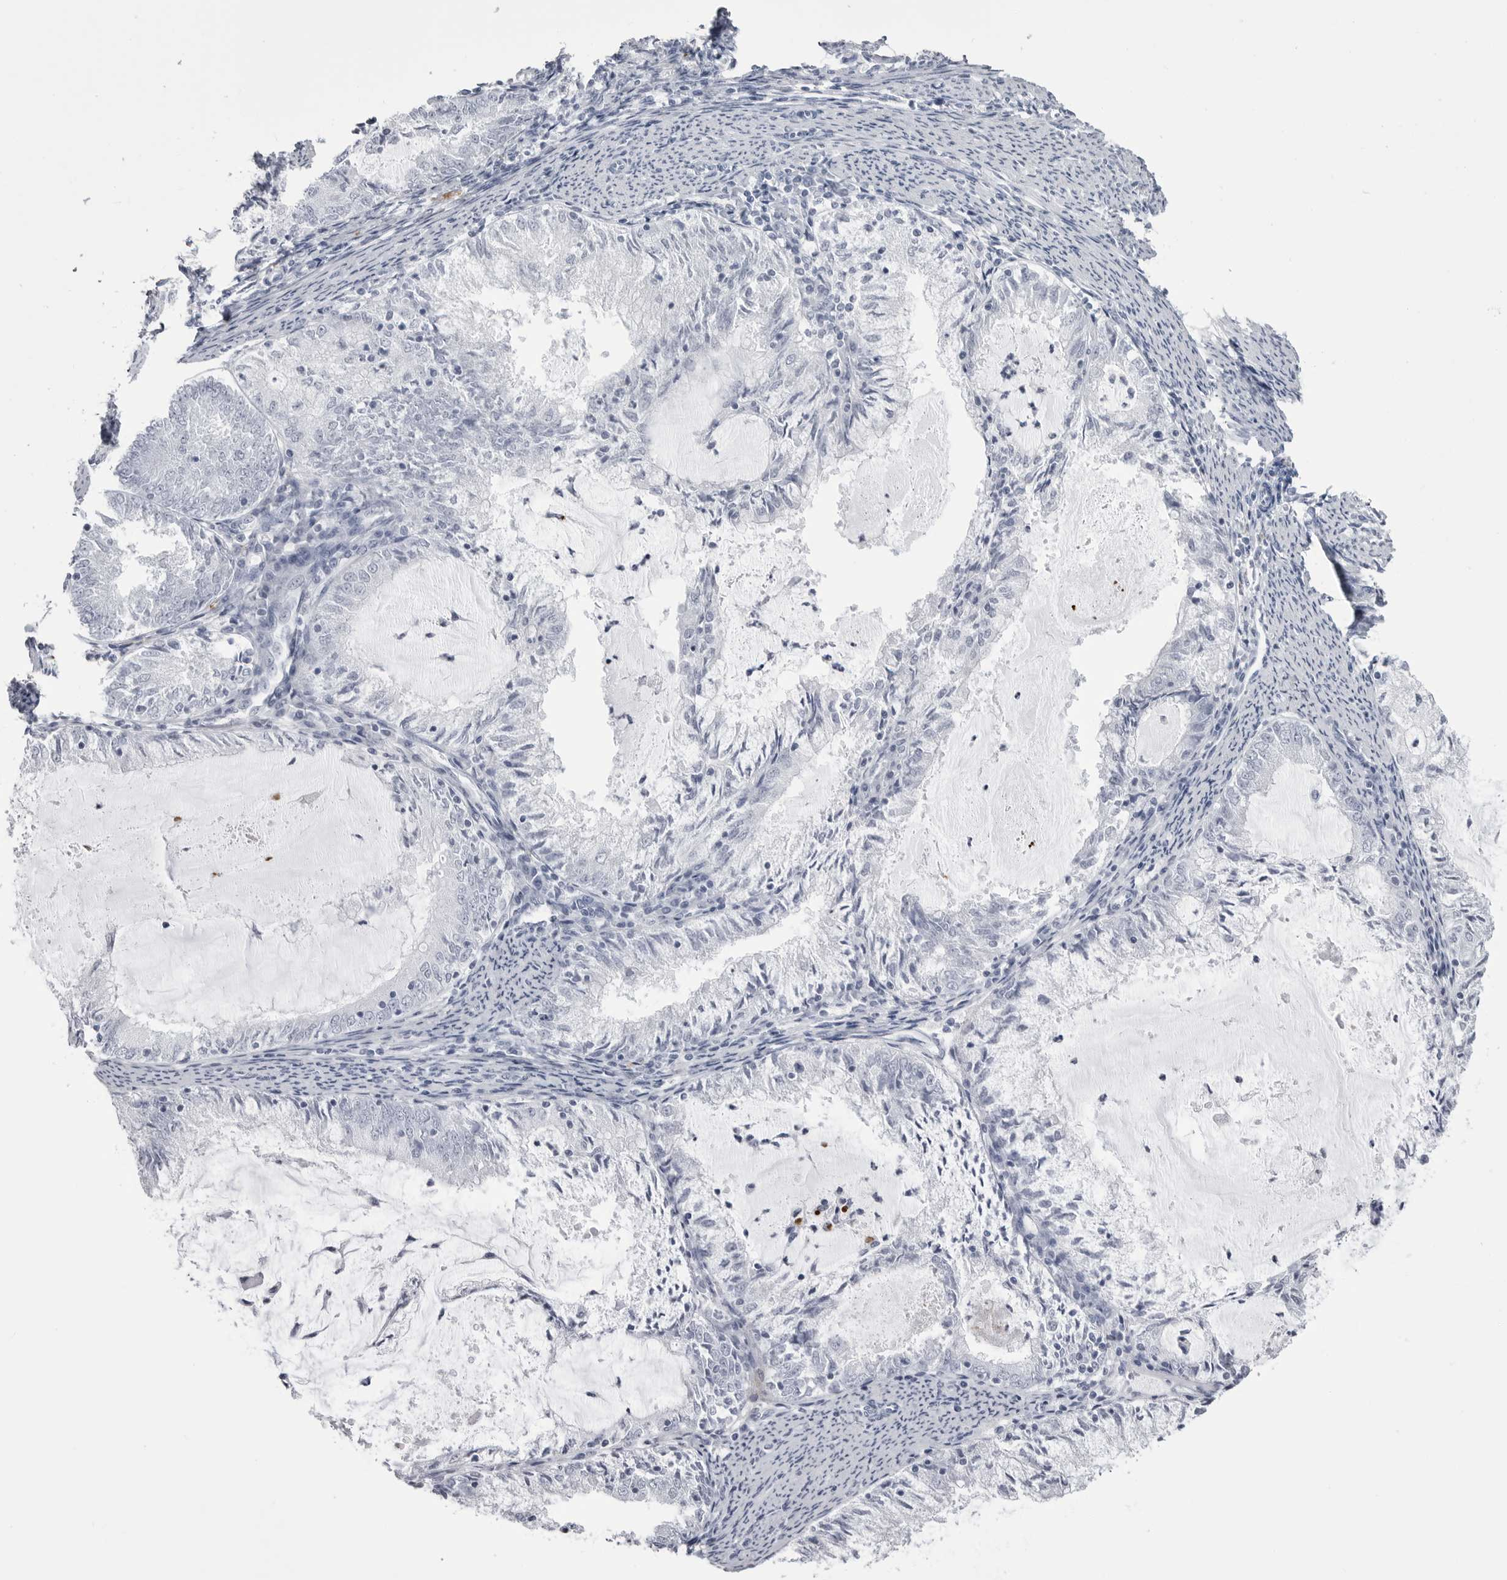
{"staining": {"intensity": "negative", "quantity": "none", "location": "none"}, "tissue": "endometrial cancer", "cell_type": "Tumor cells", "image_type": "cancer", "snomed": [{"axis": "morphology", "description": "Adenocarcinoma, NOS"}, {"axis": "topography", "description": "Endometrium"}], "caption": "There is no significant positivity in tumor cells of endometrial adenocarcinoma.", "gene": "COL26A1", "patient": {"sex": "female", "age": 57}}